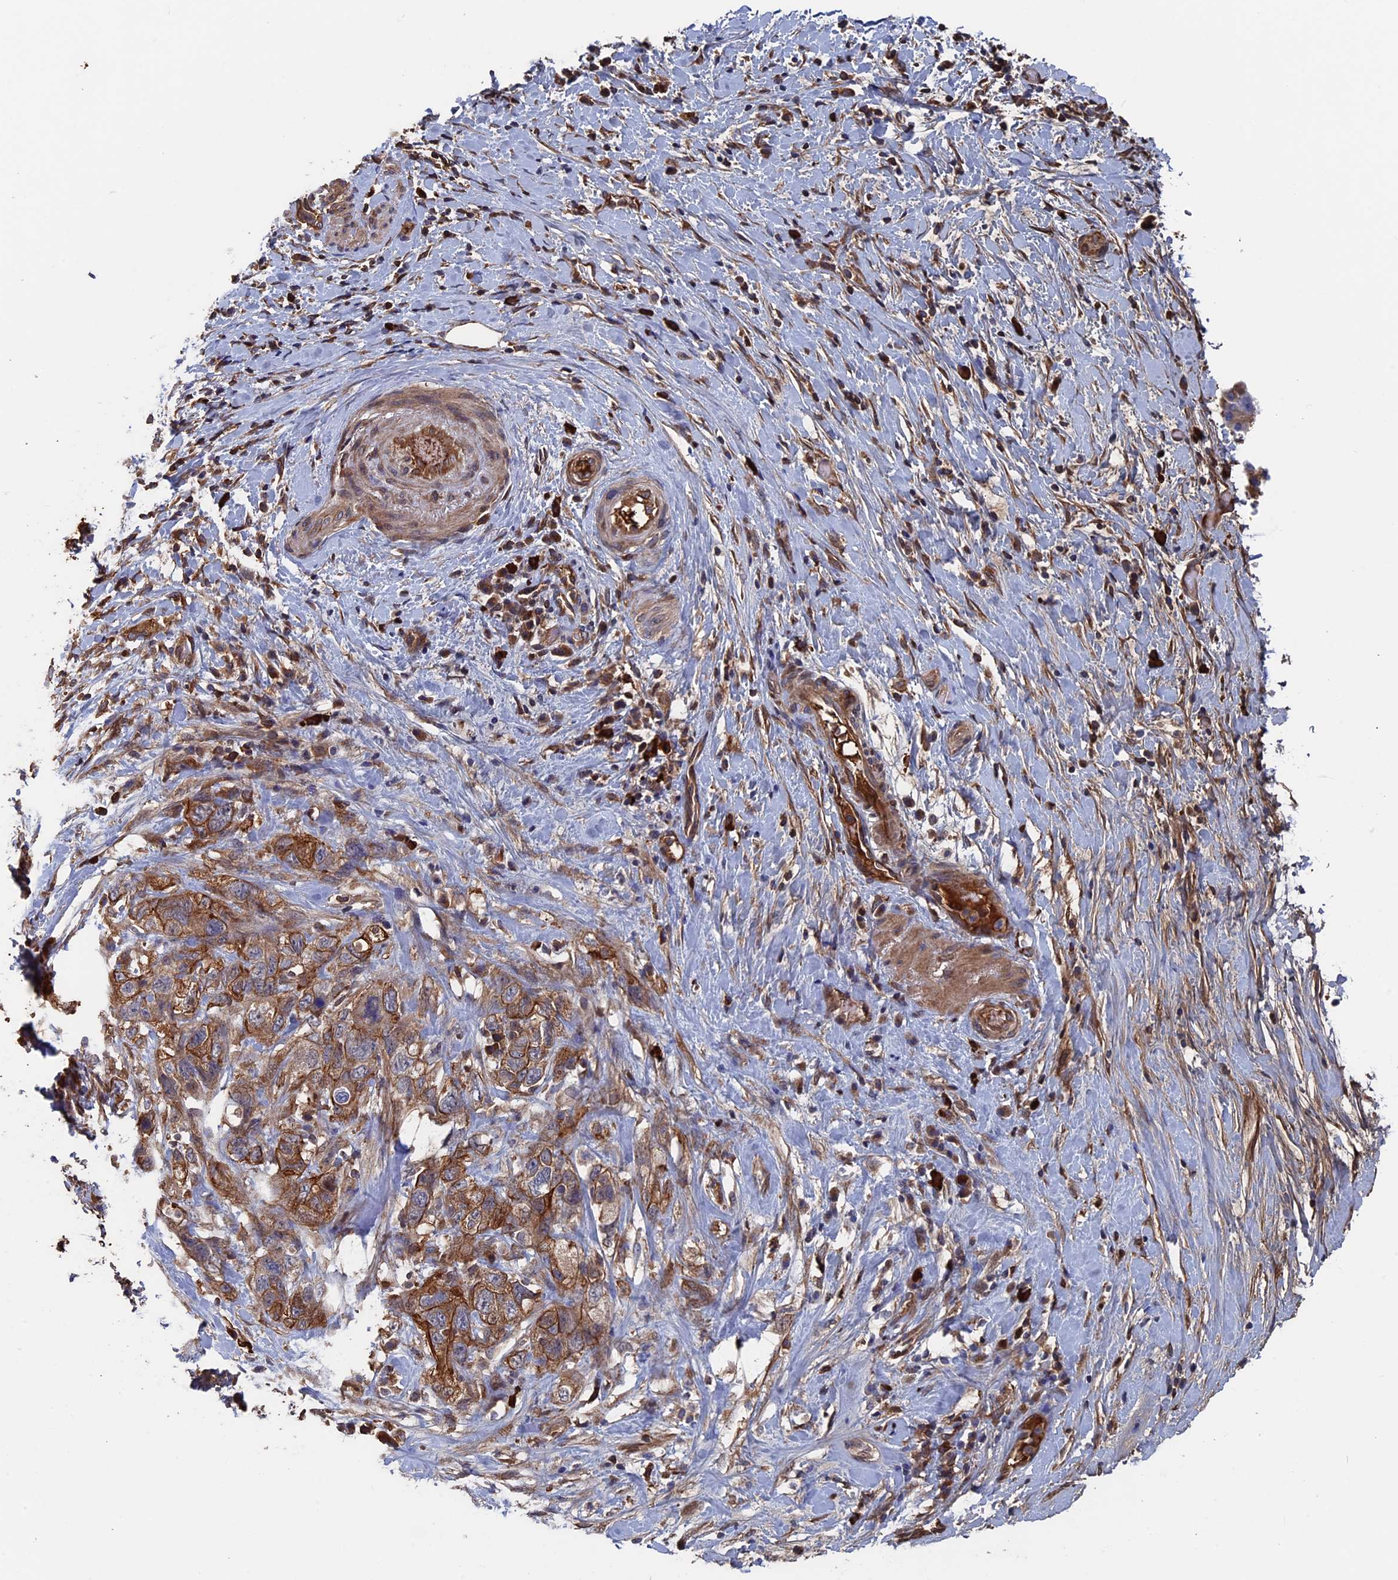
{"staining": {"intensity": "moderate", "quantity": ">75%", "location": "cytoplasmic/membranous"}, "tissue": "pancreatic cancer", "cell_type": "Tumor cells", "image_type": "cancer", "snomed": [{"axis": "morphology", "description": "Adenocarcinoma, NOS"}, {"axis": "topography", "description": "Pancreas"}], "caption": "A photomicrograph of pancreatic cancer stained for a protein reveals moderate cytoplasmic/membranous brown staining in tumor cells.", "gene": "RPUSD1", "patient": {"sex": "female", "age": 73}}